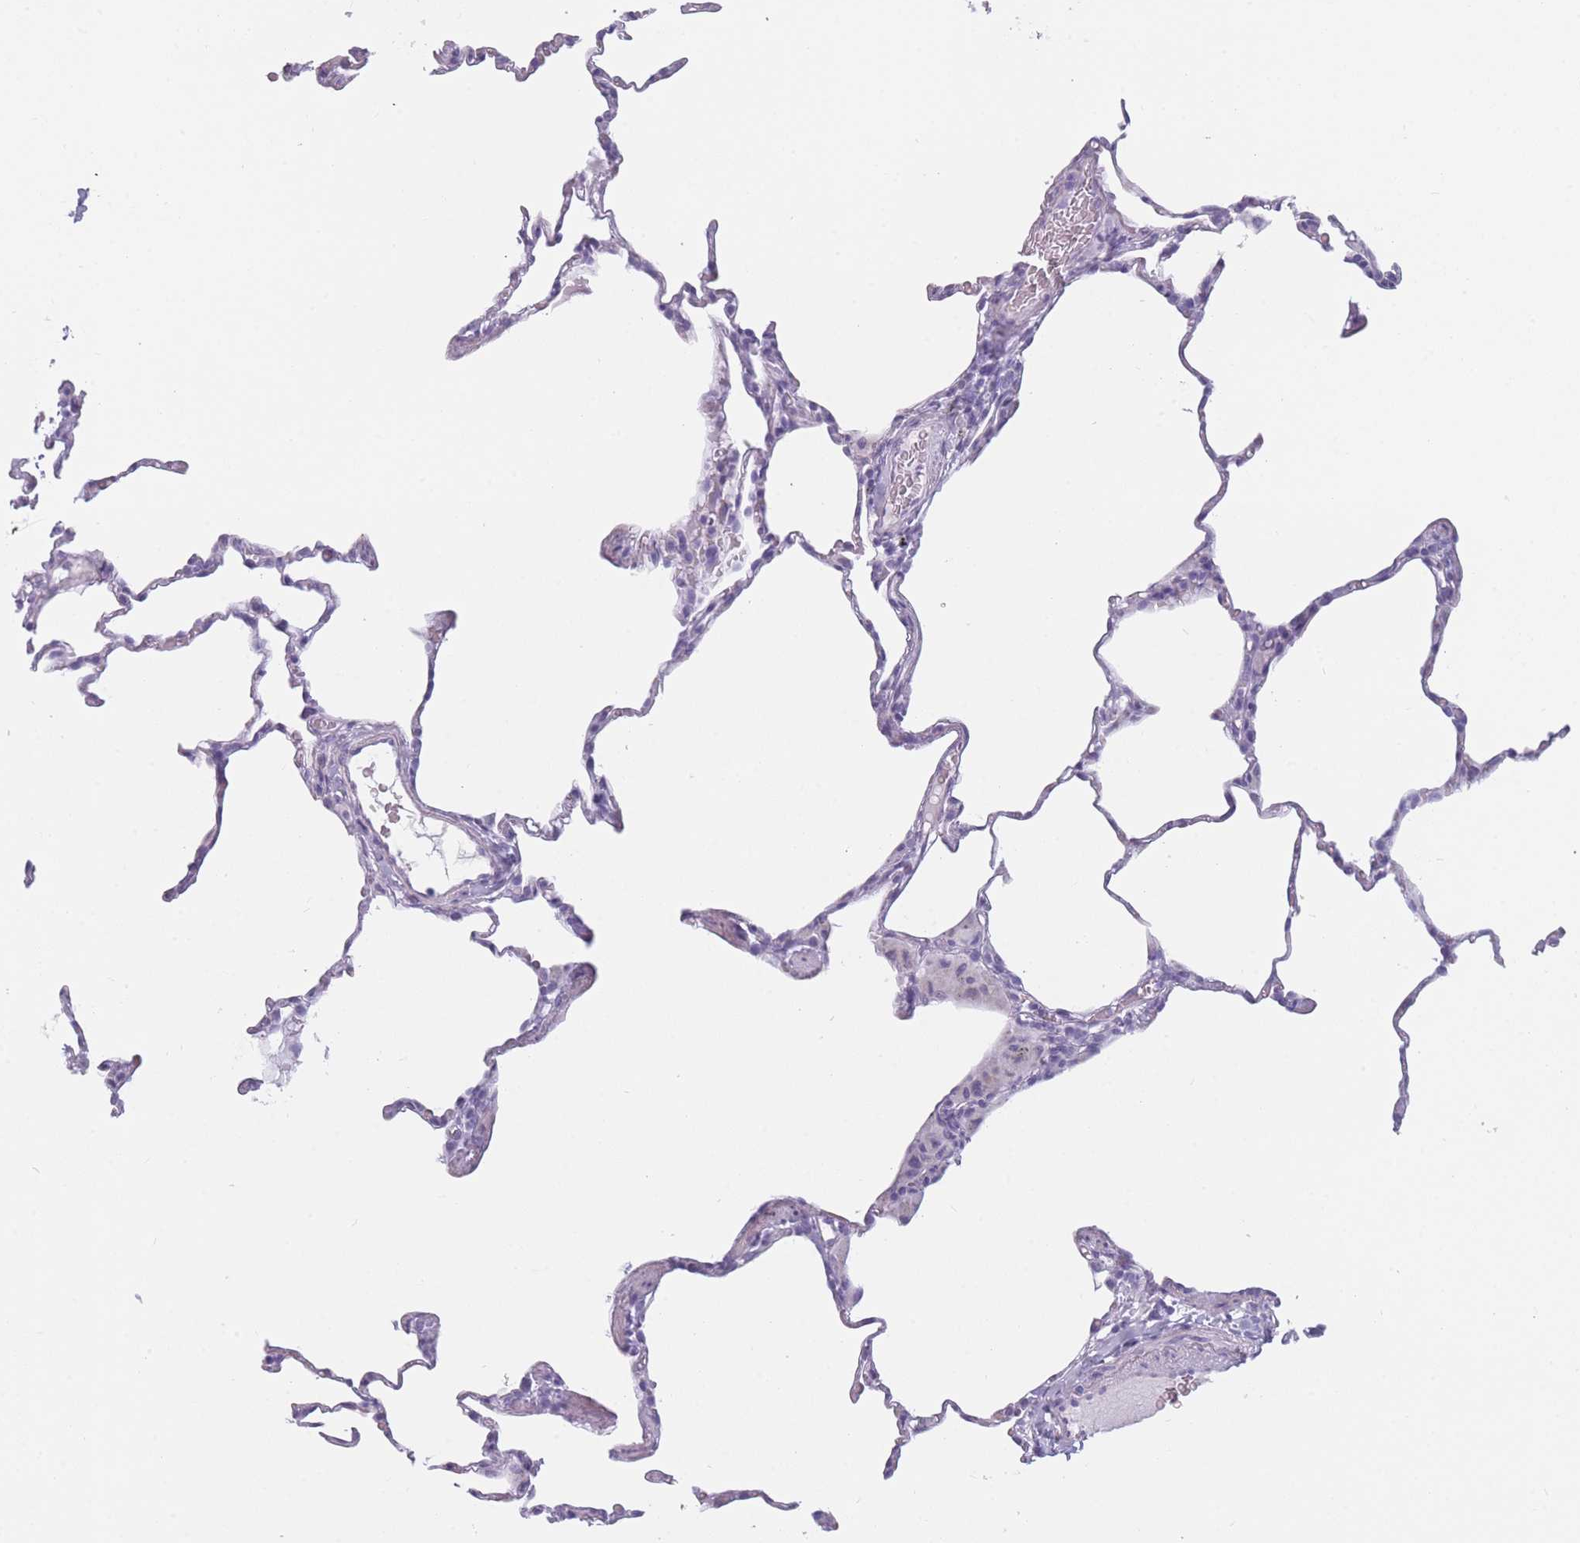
{"staining": {"intensity": "negative", "quantity": "none", "location": "none"}, "tissue": "lung", "cell_type": "Alveolar cells", "image_type": "normal", "snomed": [{"axis": "morphology", "description": "Normal tissue, NOS"}, {"axis": "topography", "description": "Lung"}], "caption": "IHC of benign human lung exhibits no positivity in alveolar cells. Nuclei are stained in blue.", "gene": "PPFIA3", "patient": {"sex": "male", "age": 20}}